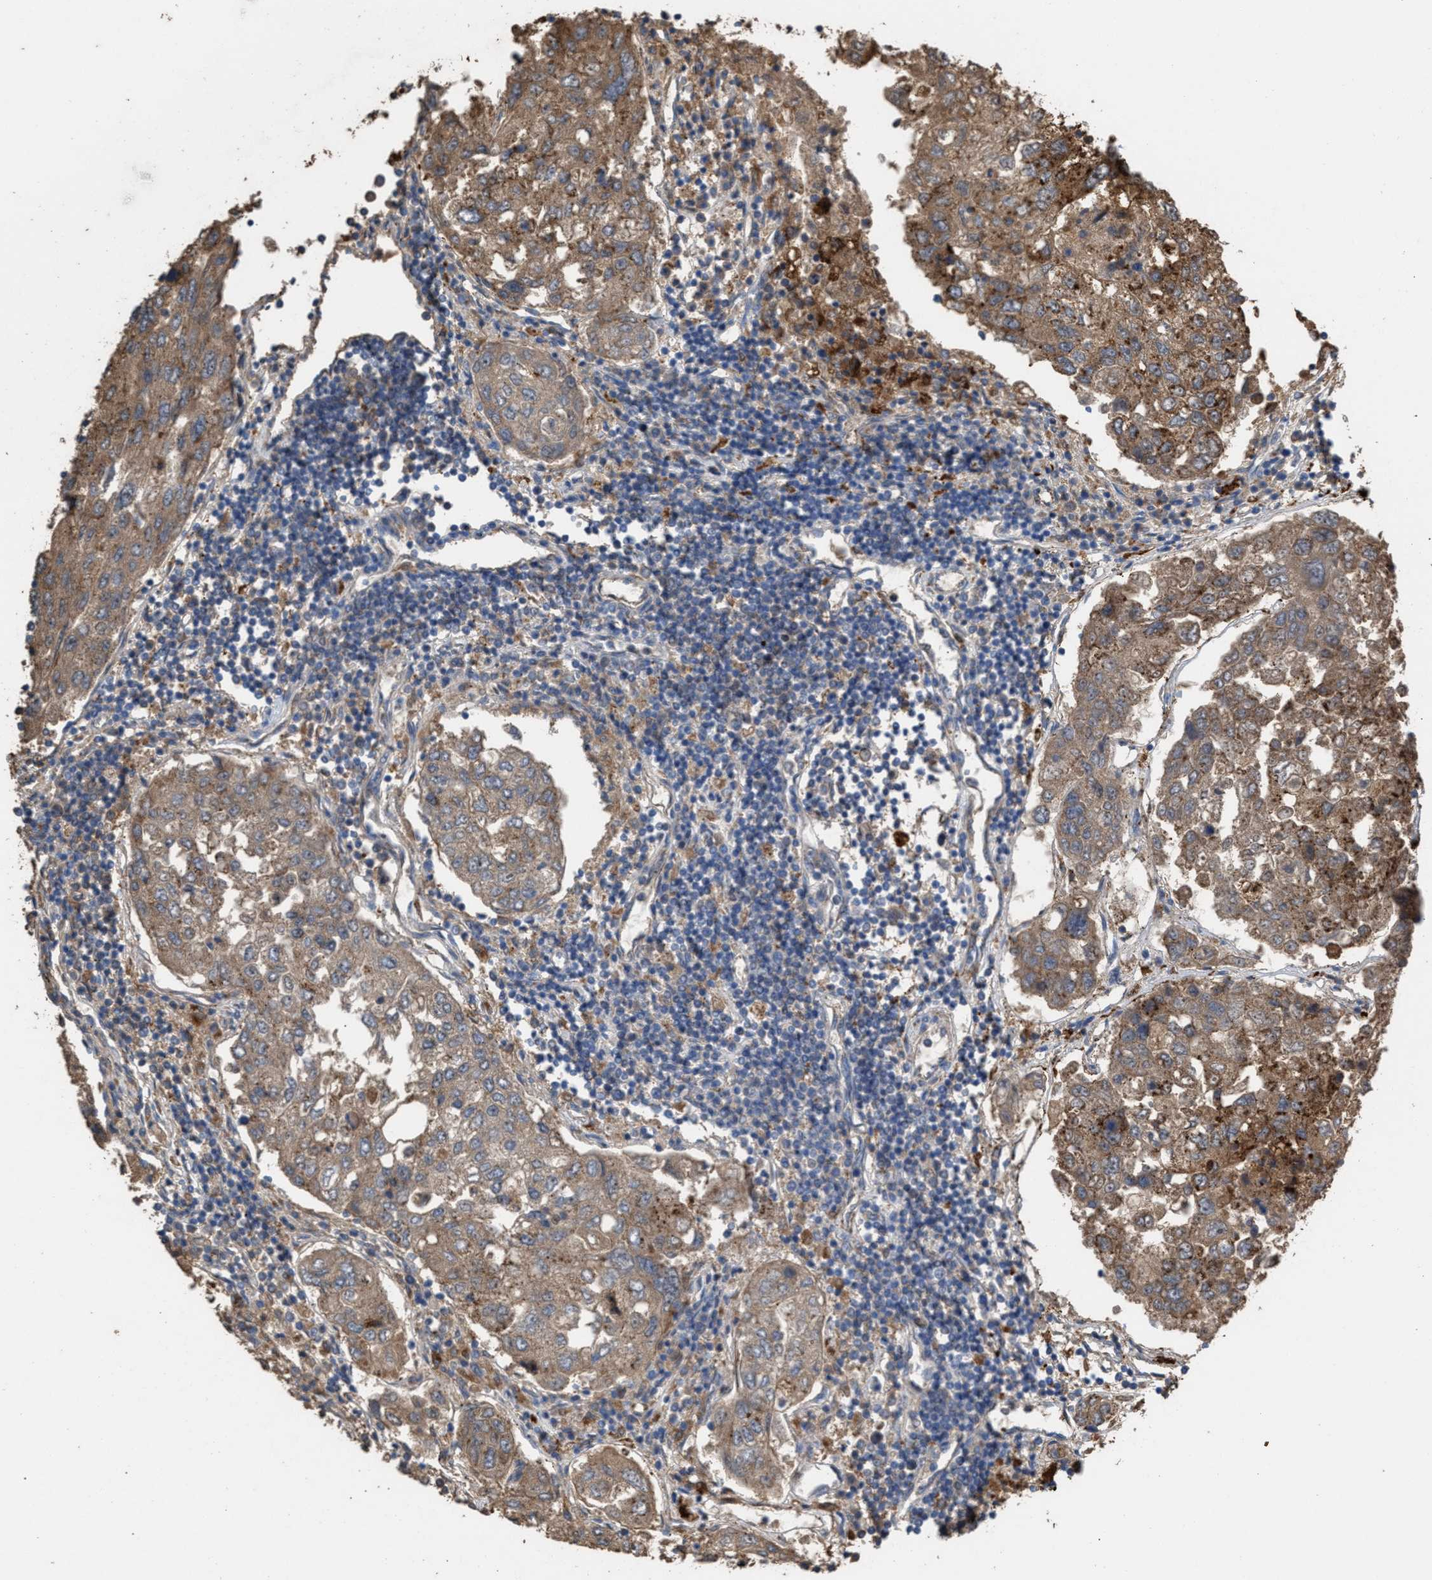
{"staining": {"intensity": "moderate", "quantity": ">75%", "location": "cytoplasmic/membranous"}, "tissue": "urothelial cancer", "cell_type": "Tumor cells", "image_type": "cancer", "snomed": [{"axis": "morphology", "description": "Urothelial carcinoma, High grade"}, {"axis": "topography", "description": "Lymph node"}, {"axis": "topography", "description": "Urinary bladder"}], "caption": "High-magnification brightfield microscopy of urothelial cancer stained with DAB (brown) and counterstained with hematoxylin (blue). tumor cells exhibit moderate cytoplasmic/membranous staining is appreciated in approximately>75% of cells. (Stains: DAB in brown, nuclei in blue, Microscopy: brightfield microscopy at high magnification).", "gene": "ELMO3", "patient": {"sex": "male", "age": 51}}